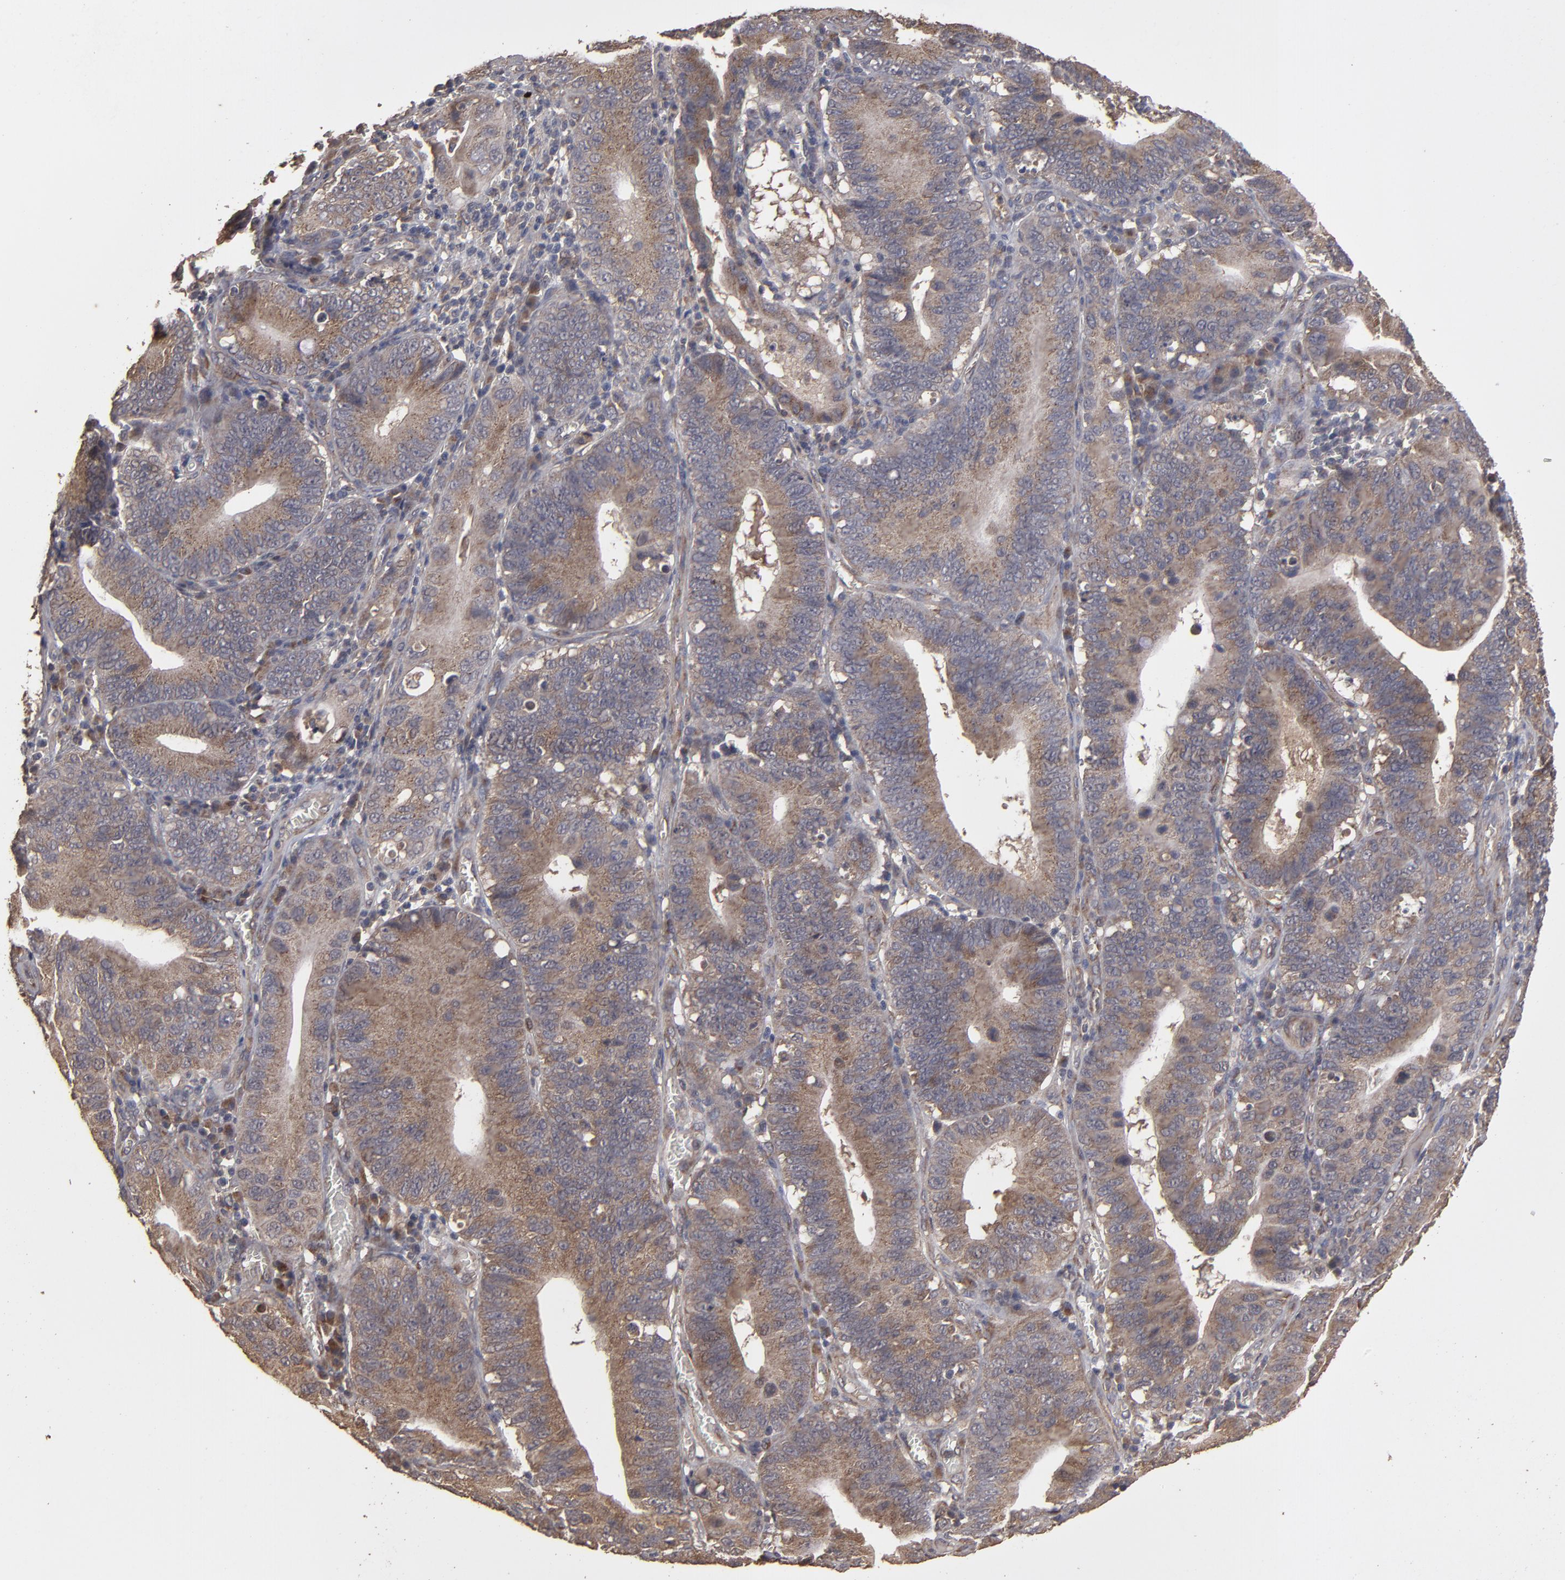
{"staining": {"intensity": "moderate", "quantity": ">75%", "location": "cytoplasmic/membranous"}, "tissue": "stomach cancer", "cell_type": "Tumor cells", "image_type": "cancer", "snomed": [{"axis": "morphology", "description": "Adenocarcinoma, NOS"}, {"axis": "topography", "description": "Stomach"}, {"axis": "topography", "description": "Gastric cardia"}], "caption": "This is a micrograph of immunohistochemistry (IHC) staining of stomach cancer, which shows moderate expression in the cytoplasmic/membranous of tumor cells.", "gene": "MMP2", "patient": {"sex": "male", "age": 59}}